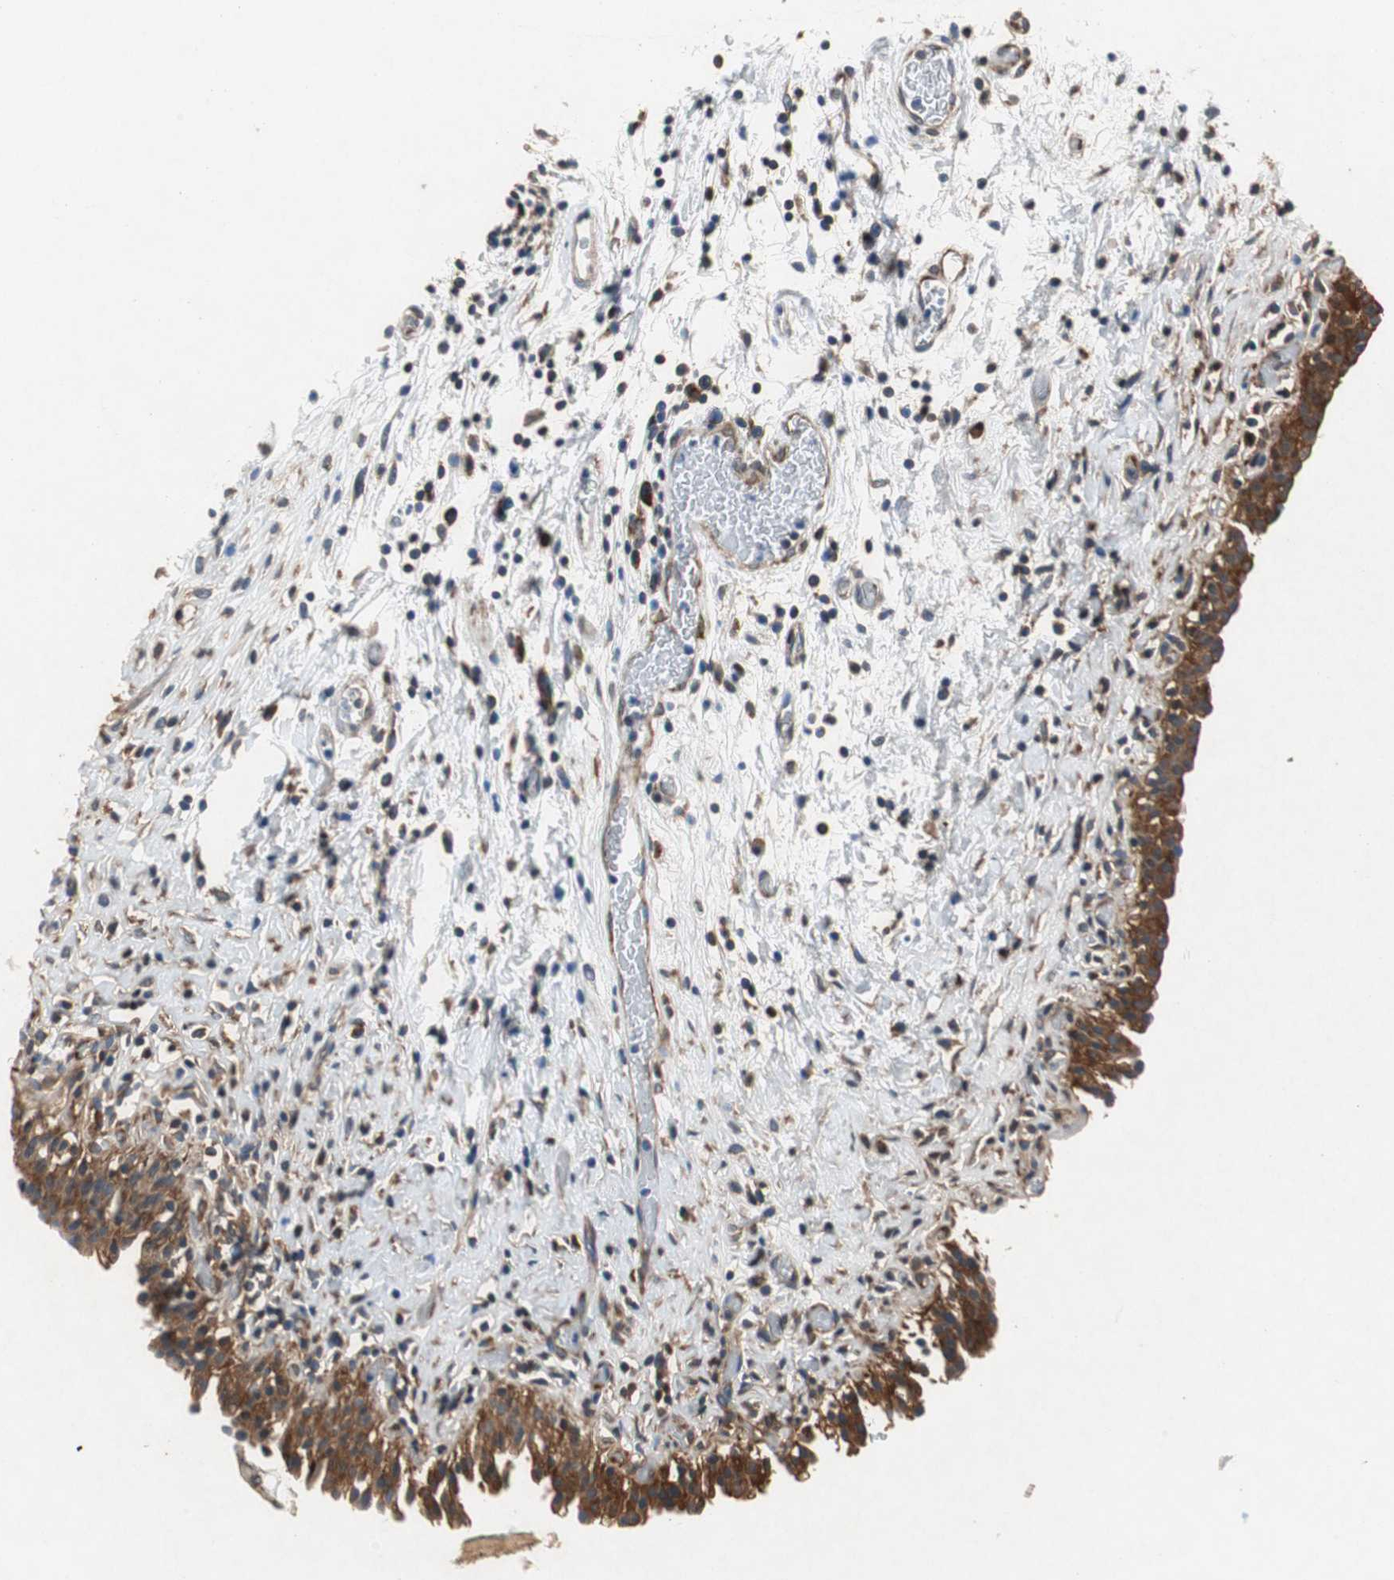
{"staining": {"intensity": "strong", "quantity": ">75%", "location": "cytoplasmic/membranous"}, "tissue": "urinary bladder", "cell_type": "Urothelial cells", "image_type": "normal", "snomed": [{"axis": "morphology", "description": "Normal tissue, NOS"}, {"axis": "topography", "description": "Urinary bladder"}], "caption": "A brown stain shows strong cytoplasmic/membranous positivity of a protein in urothelial cells of benign urinary bladder. (IHC, brightfield microscopy, high magnification).", "gene": "RPL35", "patient": {"sex": "male", "age": 51}}